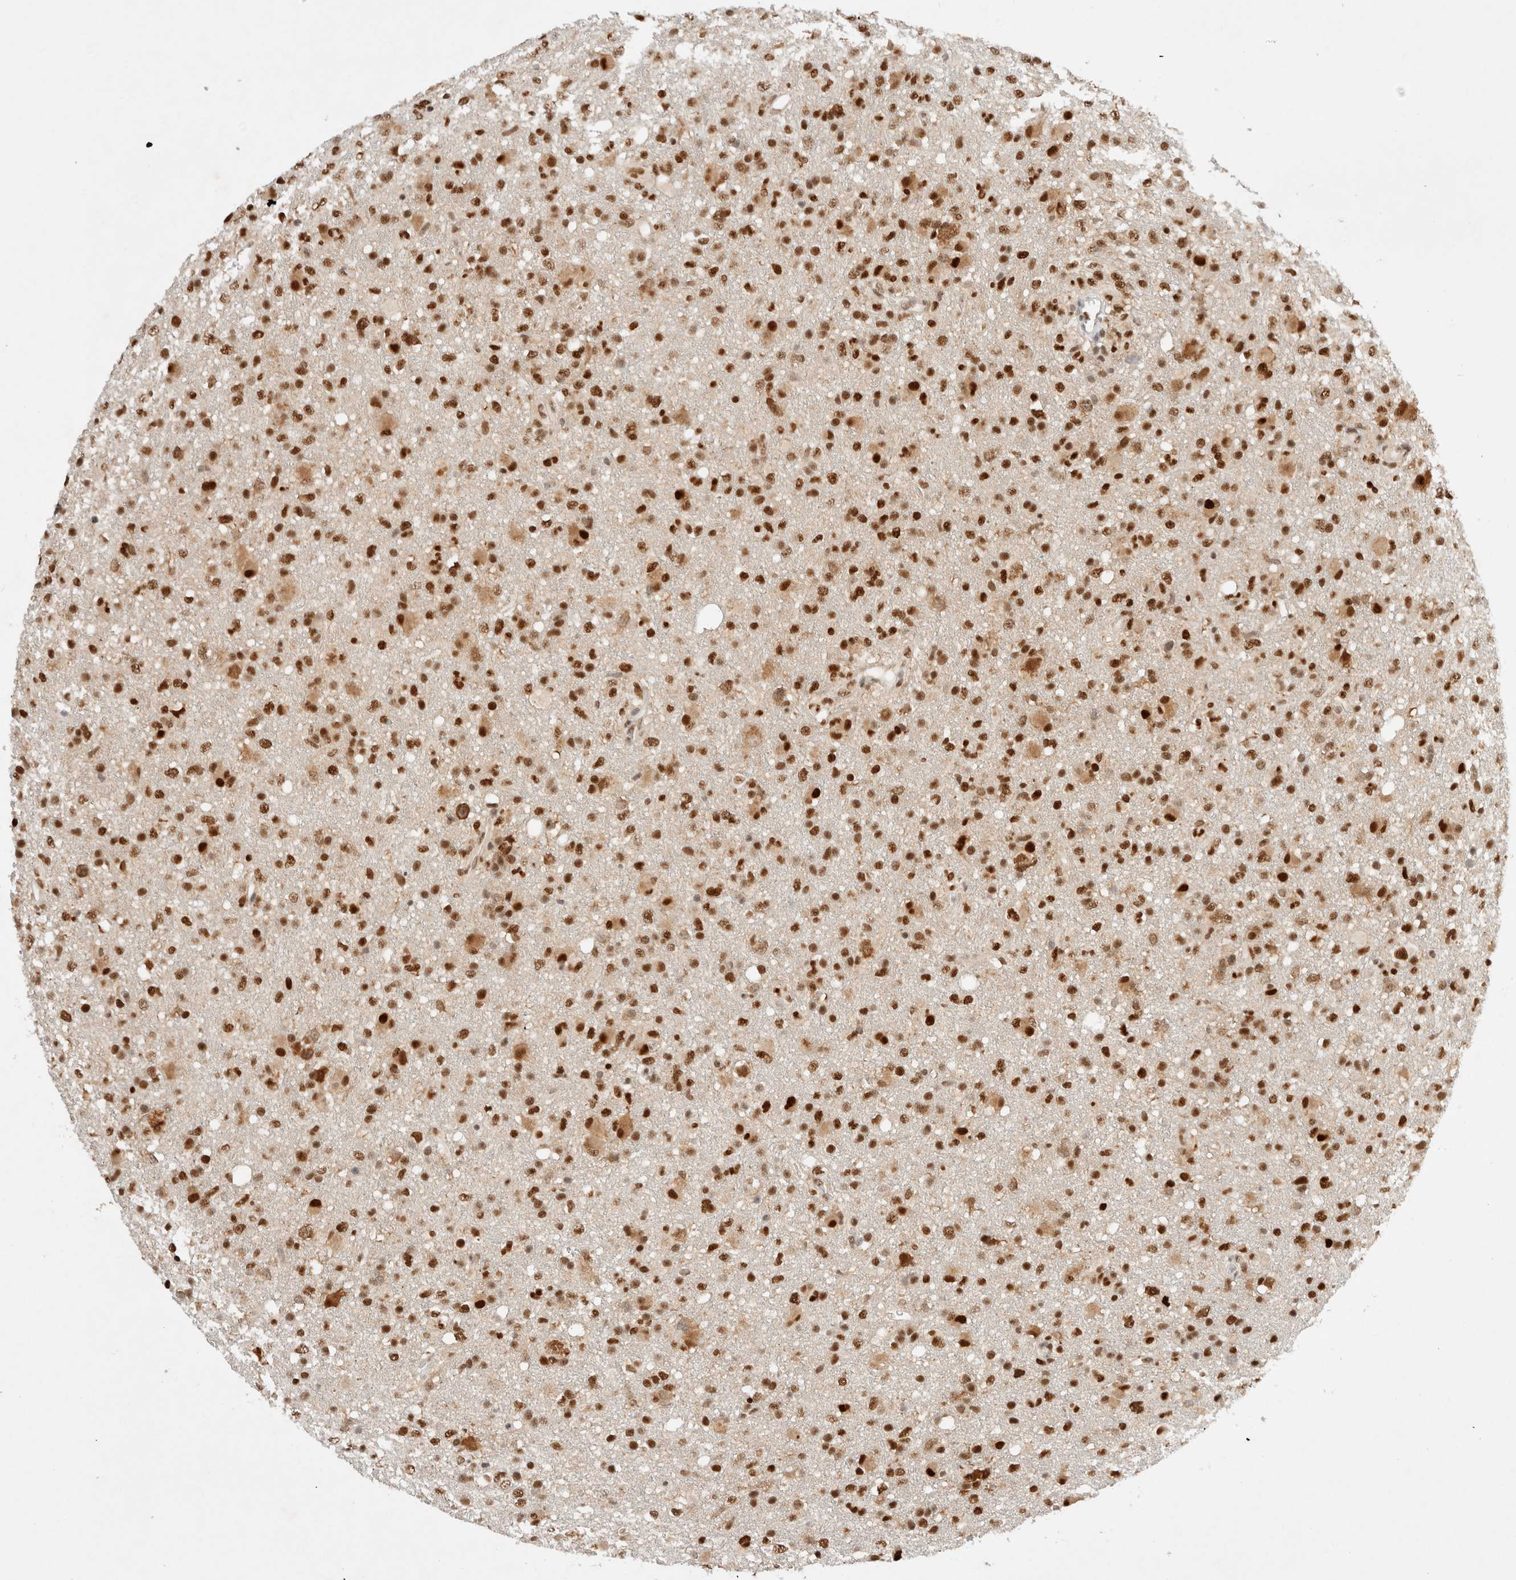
{"staining": {"intensity": "strong", "quantity": ">75%", "location": "cytoplasmic/membranous,nuclear"}, "tissue": "glioma", "cell_type": "Tumor cells", "image_type": "cancer", "snomed": [{"axis": "morphology", "description": "Glioma, malignant, High grade"}, {"axis": "topography", "description": "Brain"}], "caption": "A photomicrograph of human malignant glioma (high-grade) stained for a protein displays strong cytoplasmic/membranous and nuclear brown staining in tumor cells.", "gene": "GTF2I", "patient": {"sex": "female", "age": 57}}